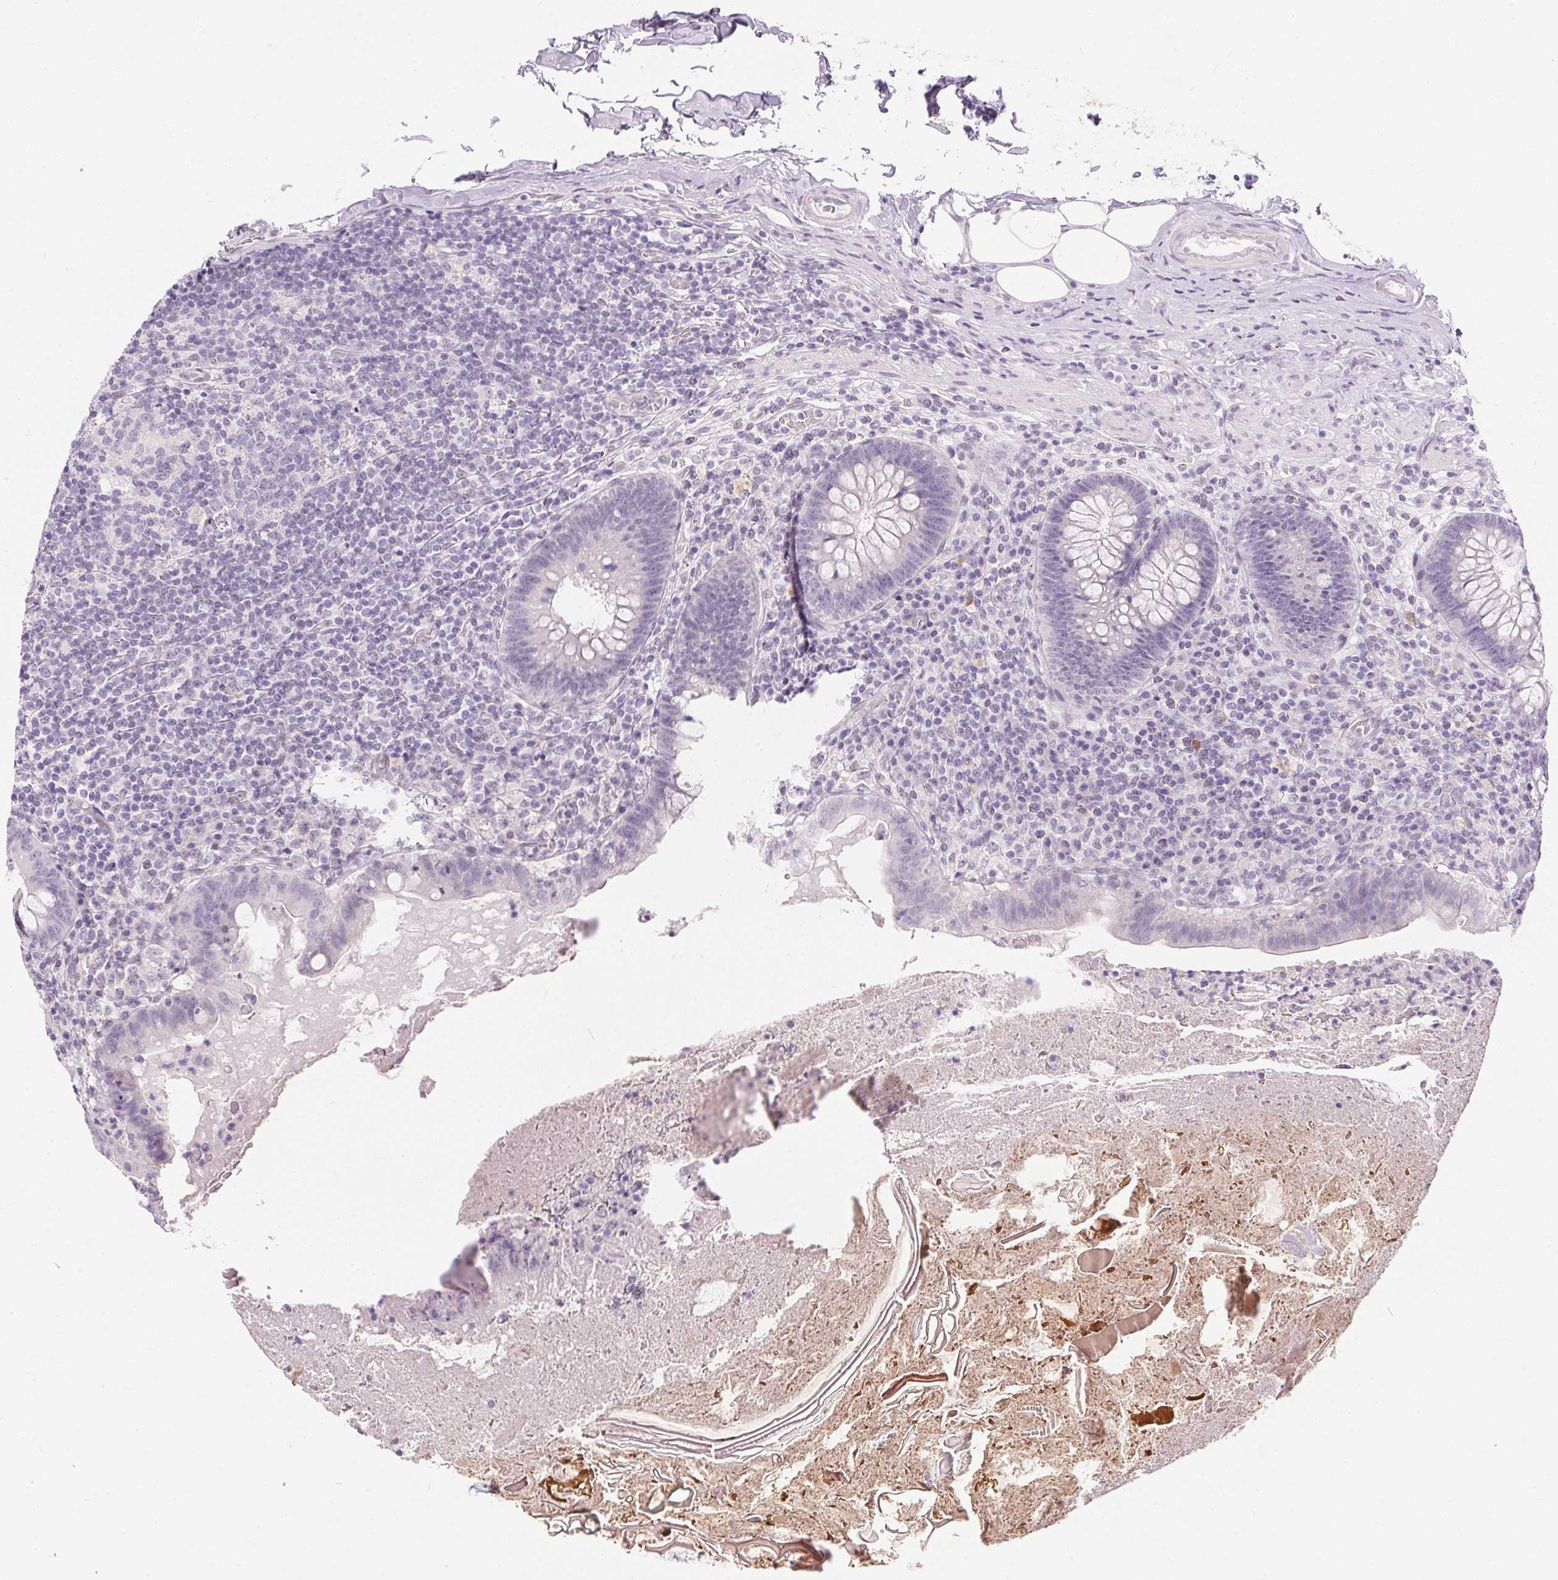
{"staining": {"intensity": "negative", "quantity": "none", "location": "none"}, "tissue": "appendix", "cell_type": "Glandular cells", "image_type": "normal", "snomed": [{"axis": "morphology", "description": "Normal tissue, NOS"}, {"axis": "topography", "description": "Appendix"}], "caption": "Human appendix stained for a protein using immunohistochemistry (IHC) exhibits no positivity in glandular cells.", "gene": "GBP6", "patient": {"sex": "male", "age": 47}}